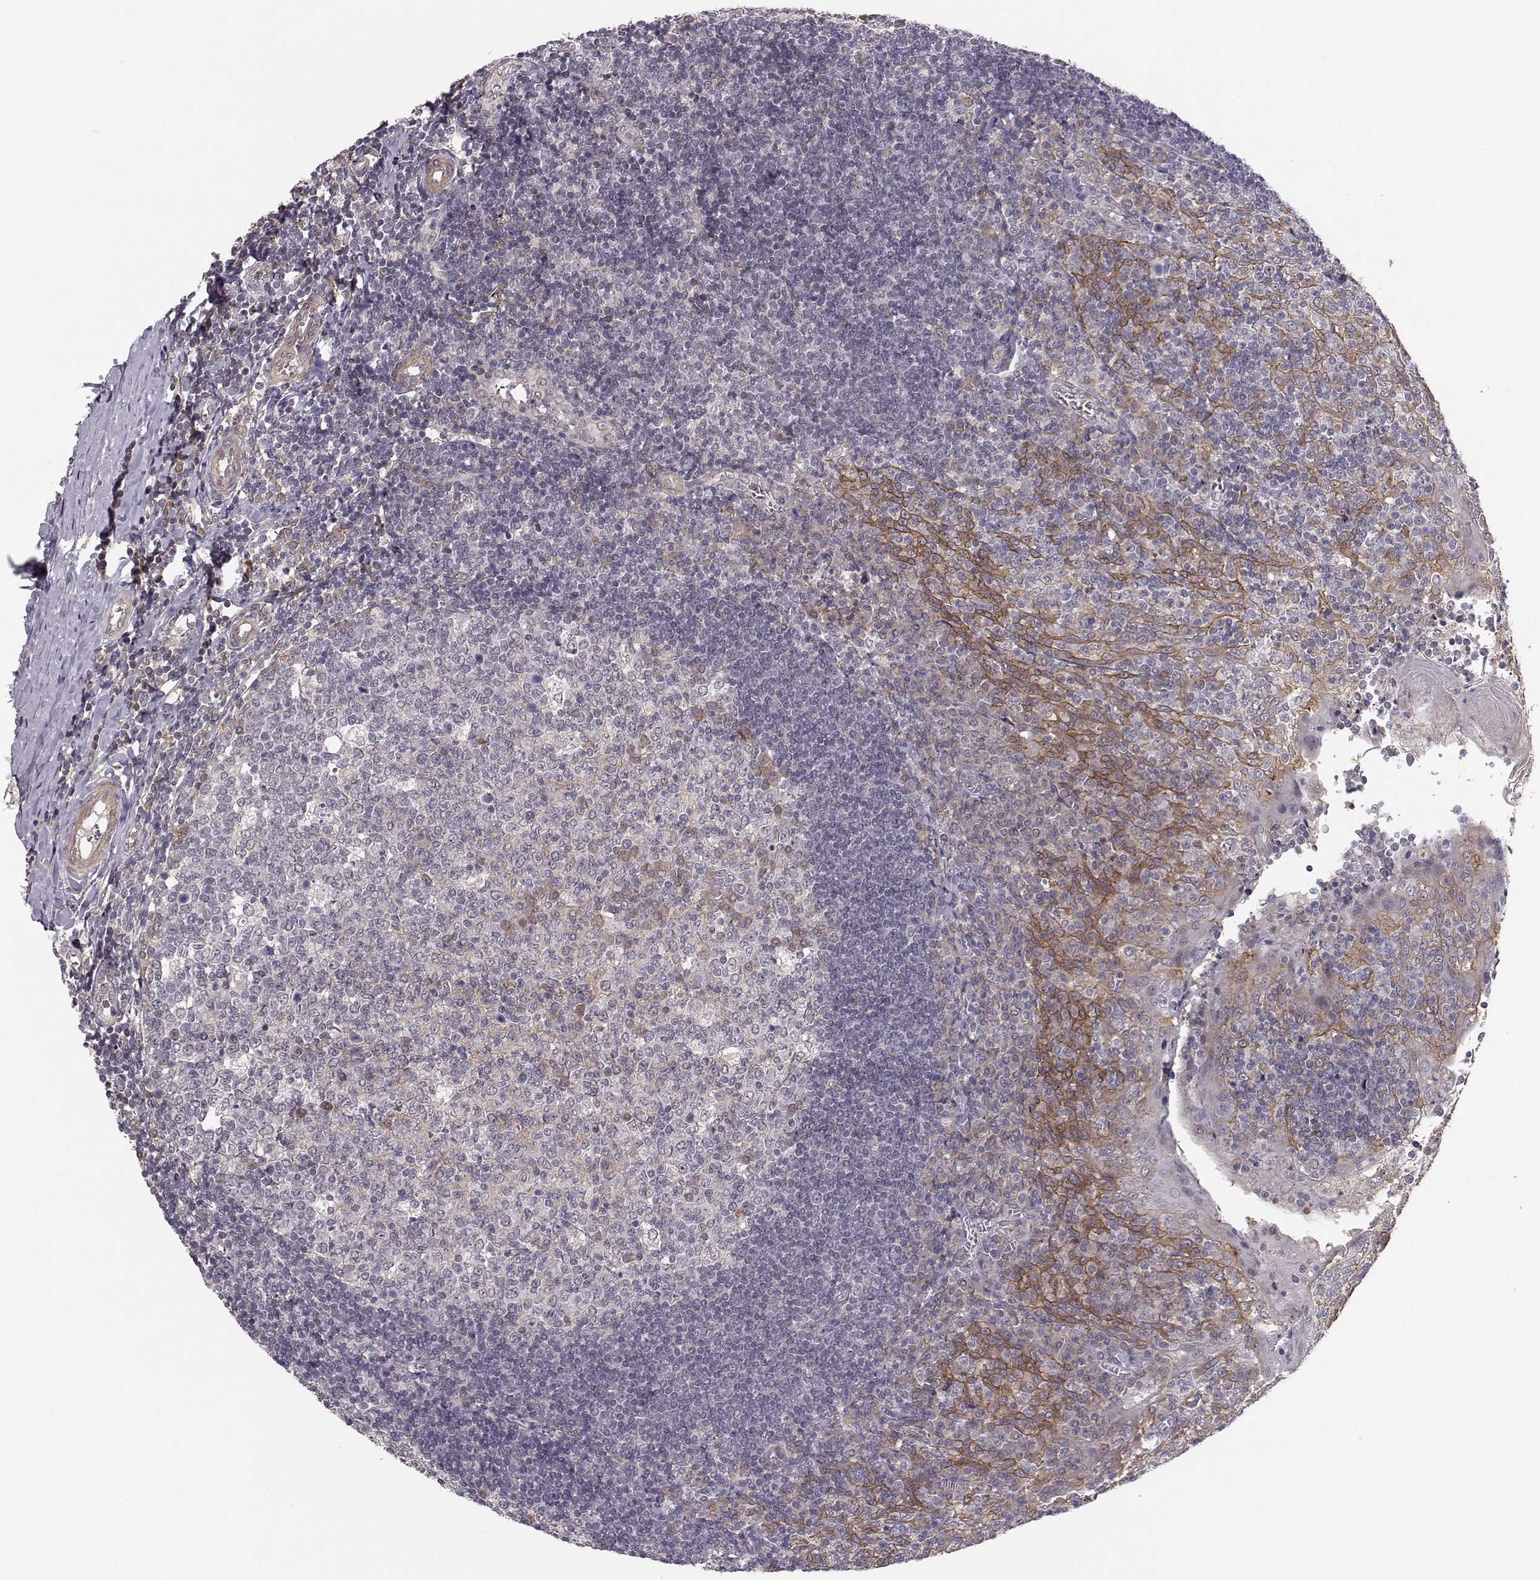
{"staining": {"intensity": "weak", "quantity": "<25%", "location": "cytoplasmic/membranous"}, "tissue": "tonsil", "cell_type": "Germinal center cells", "image_type": "normal", "snomed": [{"axis": "morphology", "description": "Normal tissue, NOS"}, {"axis": "topography", "description": "Tonsil"}], "caption": "Human tonsil stained for a protein using immunohistochemistry (IHC) shows no staining in germinal center cells.", "gene": "PLEKHG3", "patient": {"sex": "female", "age": 12}}